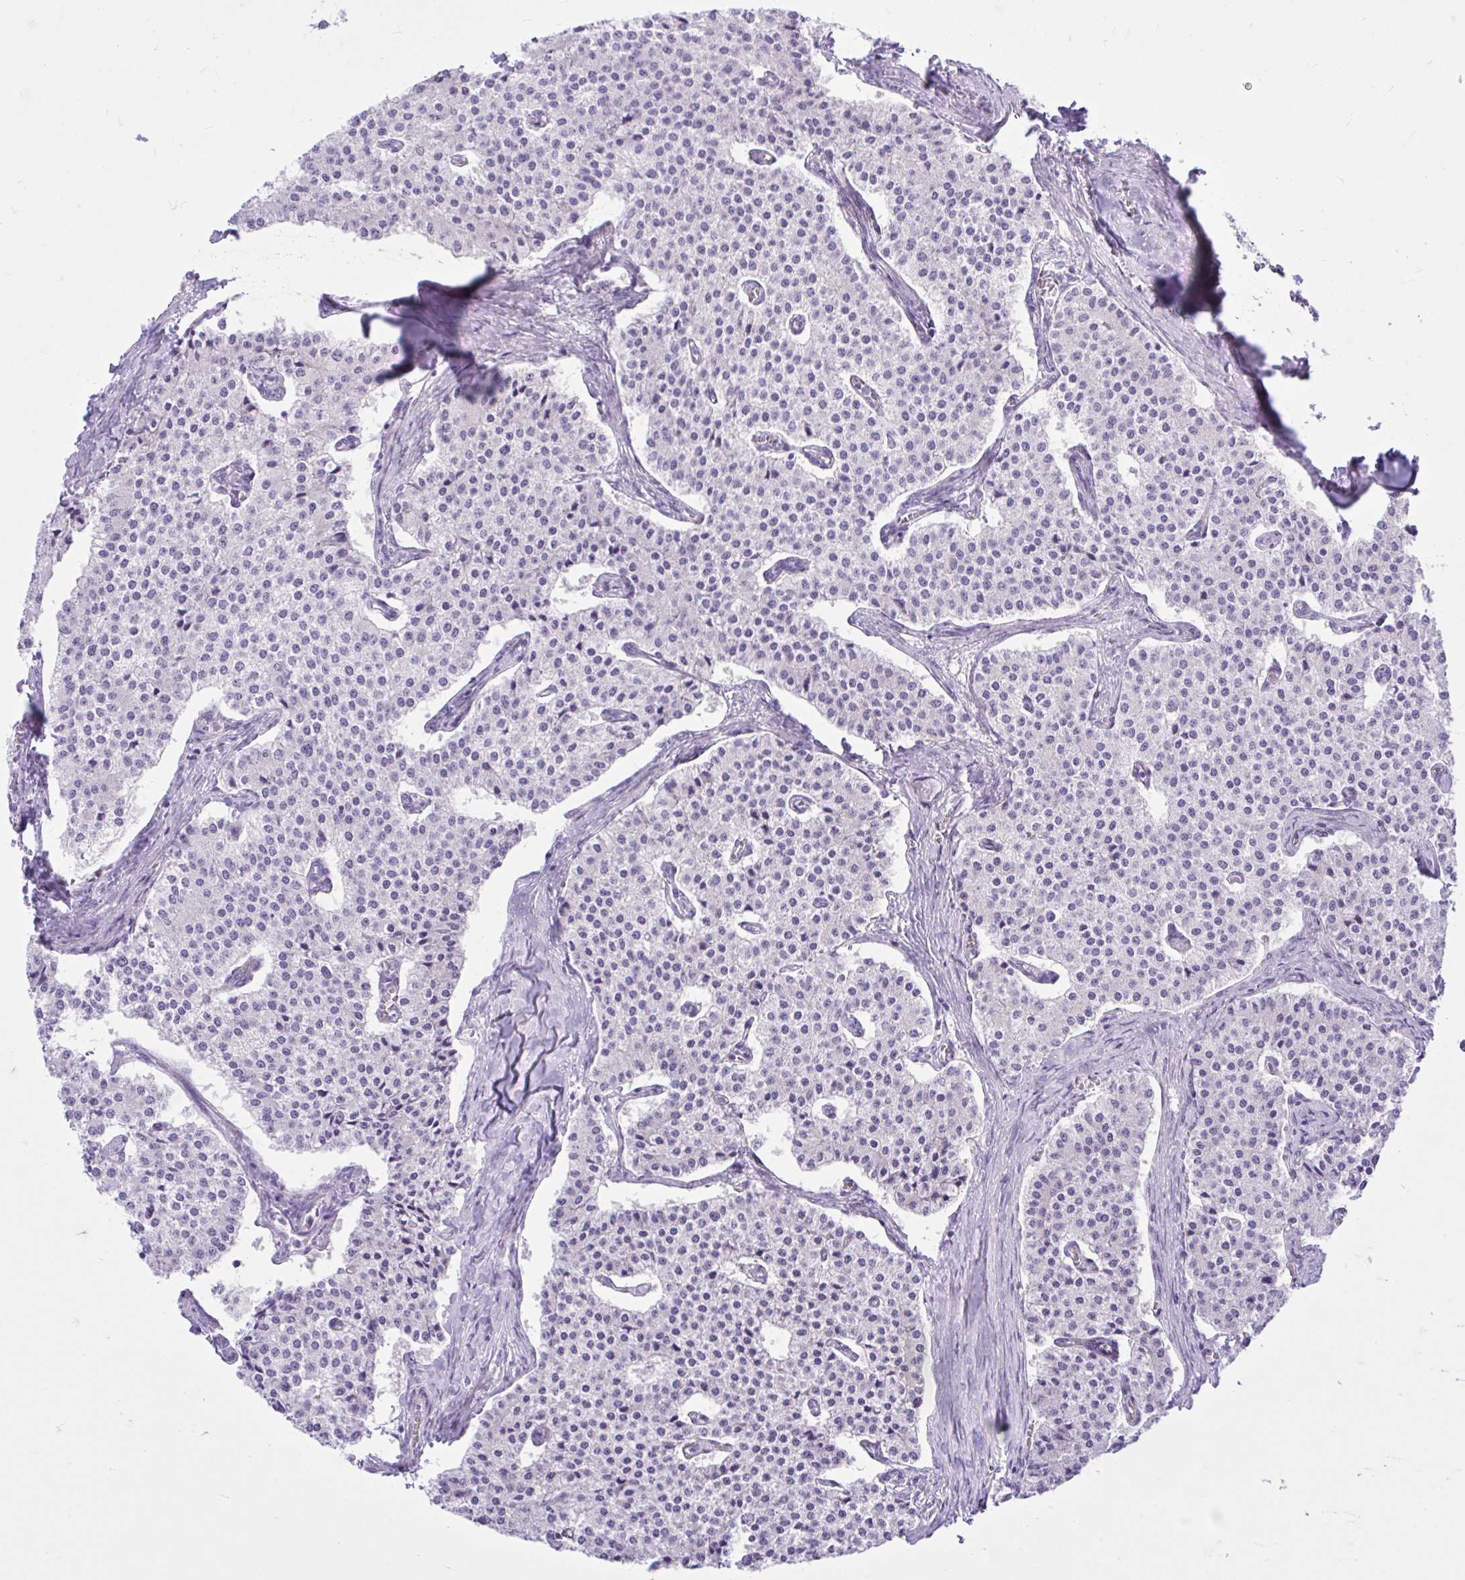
{"staining": {"intensity": "negative", "quantity": "none", "location": "none"}, "tissue": "carcinoid", "cell_type": "Tumor cells", "image_type": "cancer", "snomed": [{"axis": "morphology", "description": "Carcinoid, malignant, NOS"}, {"axis": "topography", "description": "Colon"}], "caption": "Immunohistochemical staining of carcinoid exhibits no significant positivity in tumor cells. (DAB IHC, high magnification).", "gene": "EEF1A2", "patient": {"sex": "female", "age": 52}}